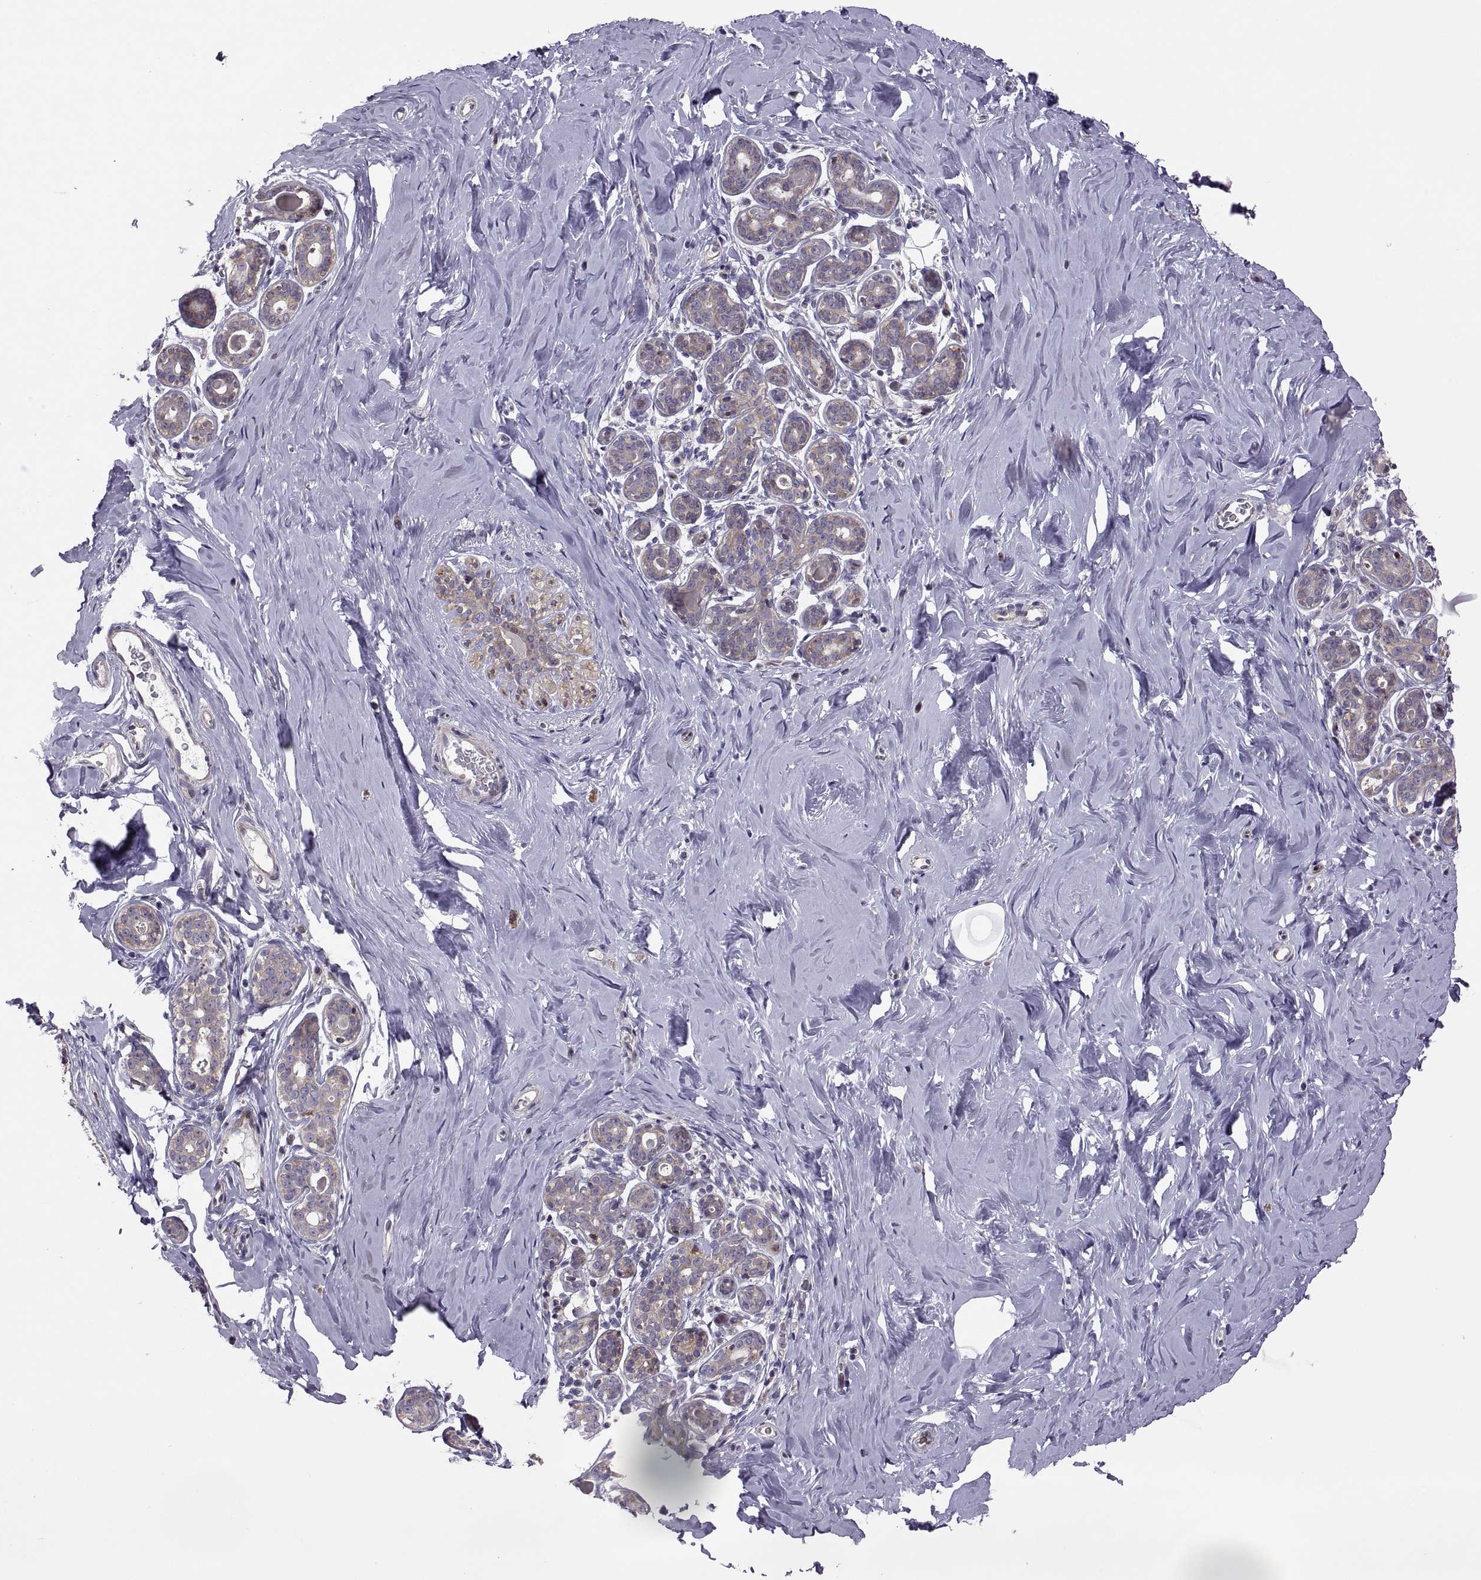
{"staining": {"intensity": "negative", "quantity": "none", "location": "none"}, "tissue": "breast", "cell_type": "Adipocytes", "image_type": "normal", "snomed": [{"axis": "morphology", "description": "Normal tissue, NOS"}, {"axis": "topography", "description": "Skin"}, {"axis": "topography", "description": "Breast"}], "caption": "Adipocytes show no significant expression in benign breast.", "gene": "SPATA32", "patient": {"sex": "female", "age": 43}}